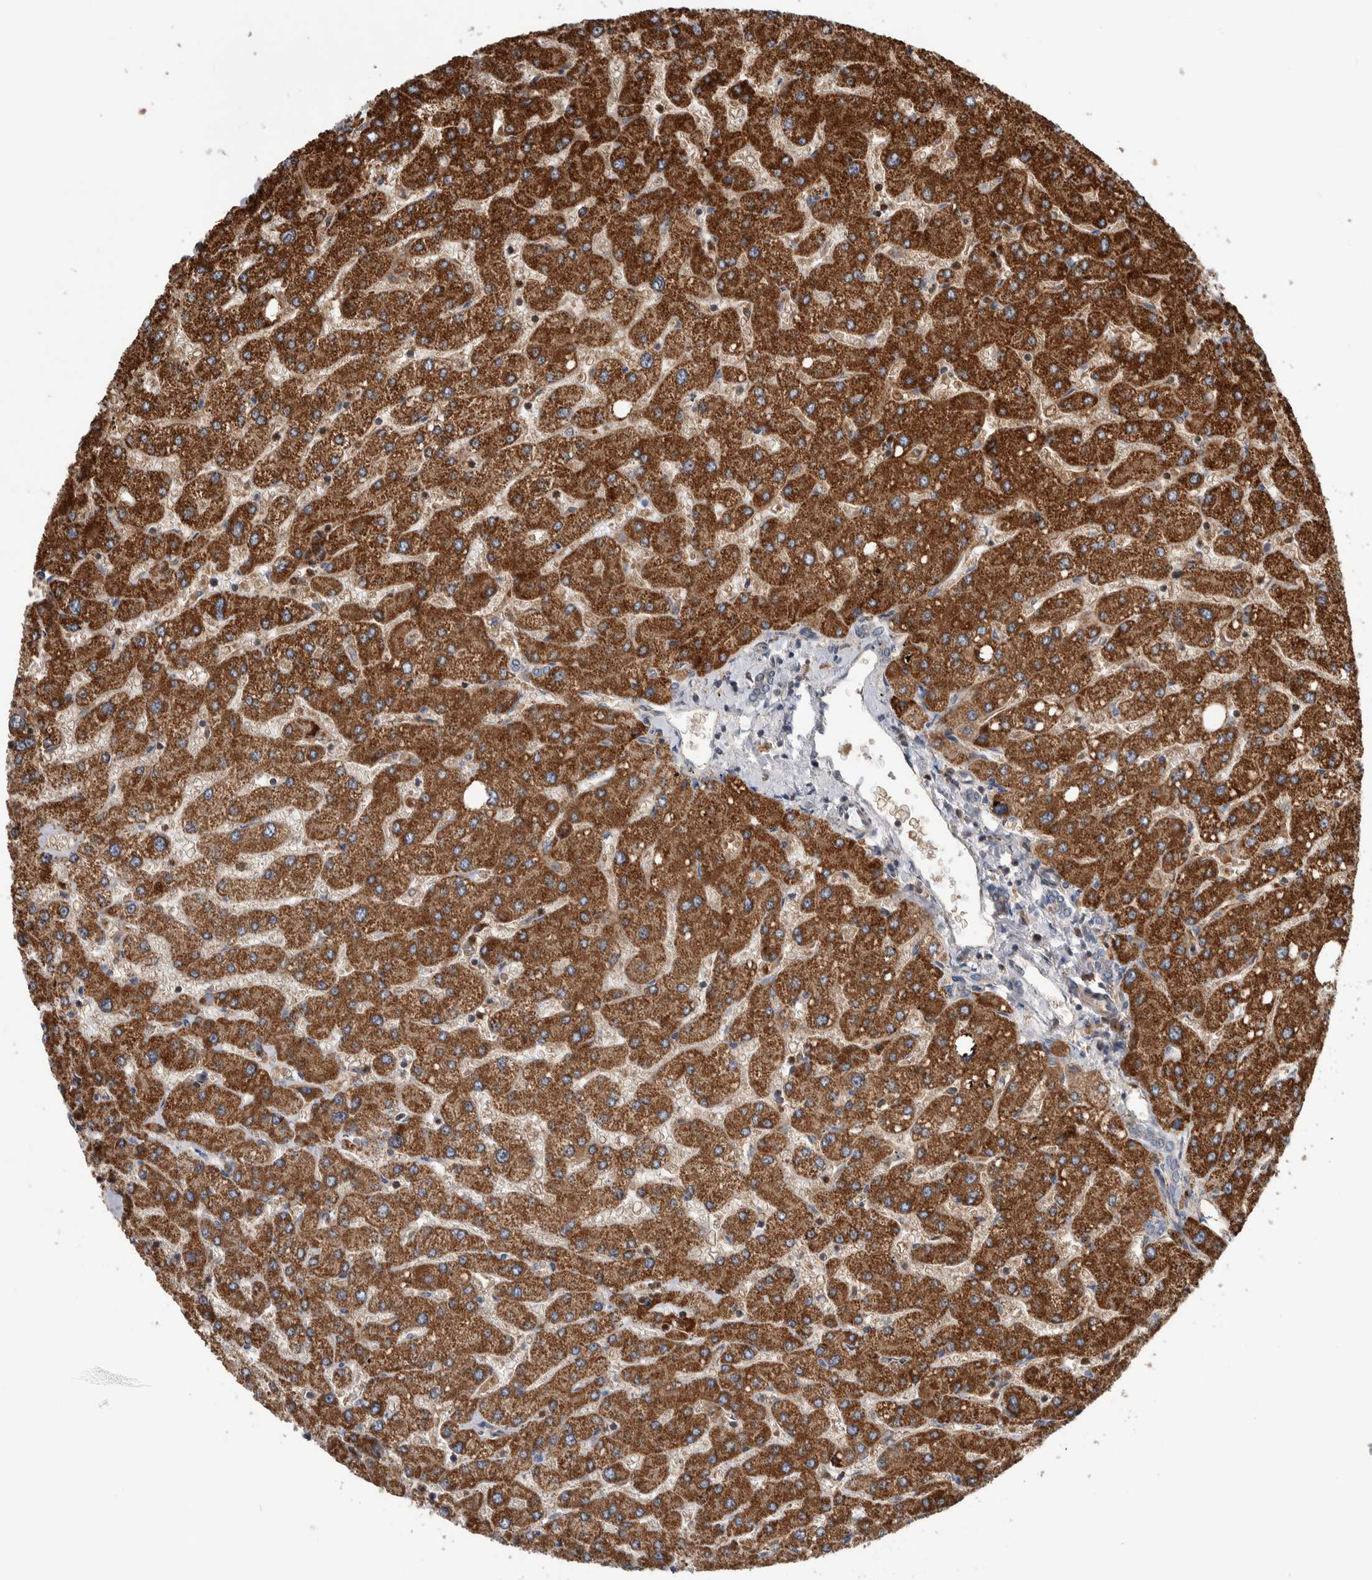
{"staining": {"intensity": "negative", "quantity": "none", "location": "none"}, "tissue": "liver", "cell_type": "Cholangiocytes", "image_type": "normal", "snomed": [{"axis": "morphology", "description": "Normal tissue, NOS"}, {"axis": "topography", "description": "Liver"}], "caption": "Immunohistochemistry photomicrograph of unremarkable liver stained for a protein (brown), which shows no expression in cholangiocytes. Brightfield microscopy of immunohistochemistry stained with DAB (3,3'-diaminobenzidine) (brown) and hematoxylin (blue), captured at high magnification.", "gene": "SDCBP", "patient": {"sex": "male", "age": 55}}